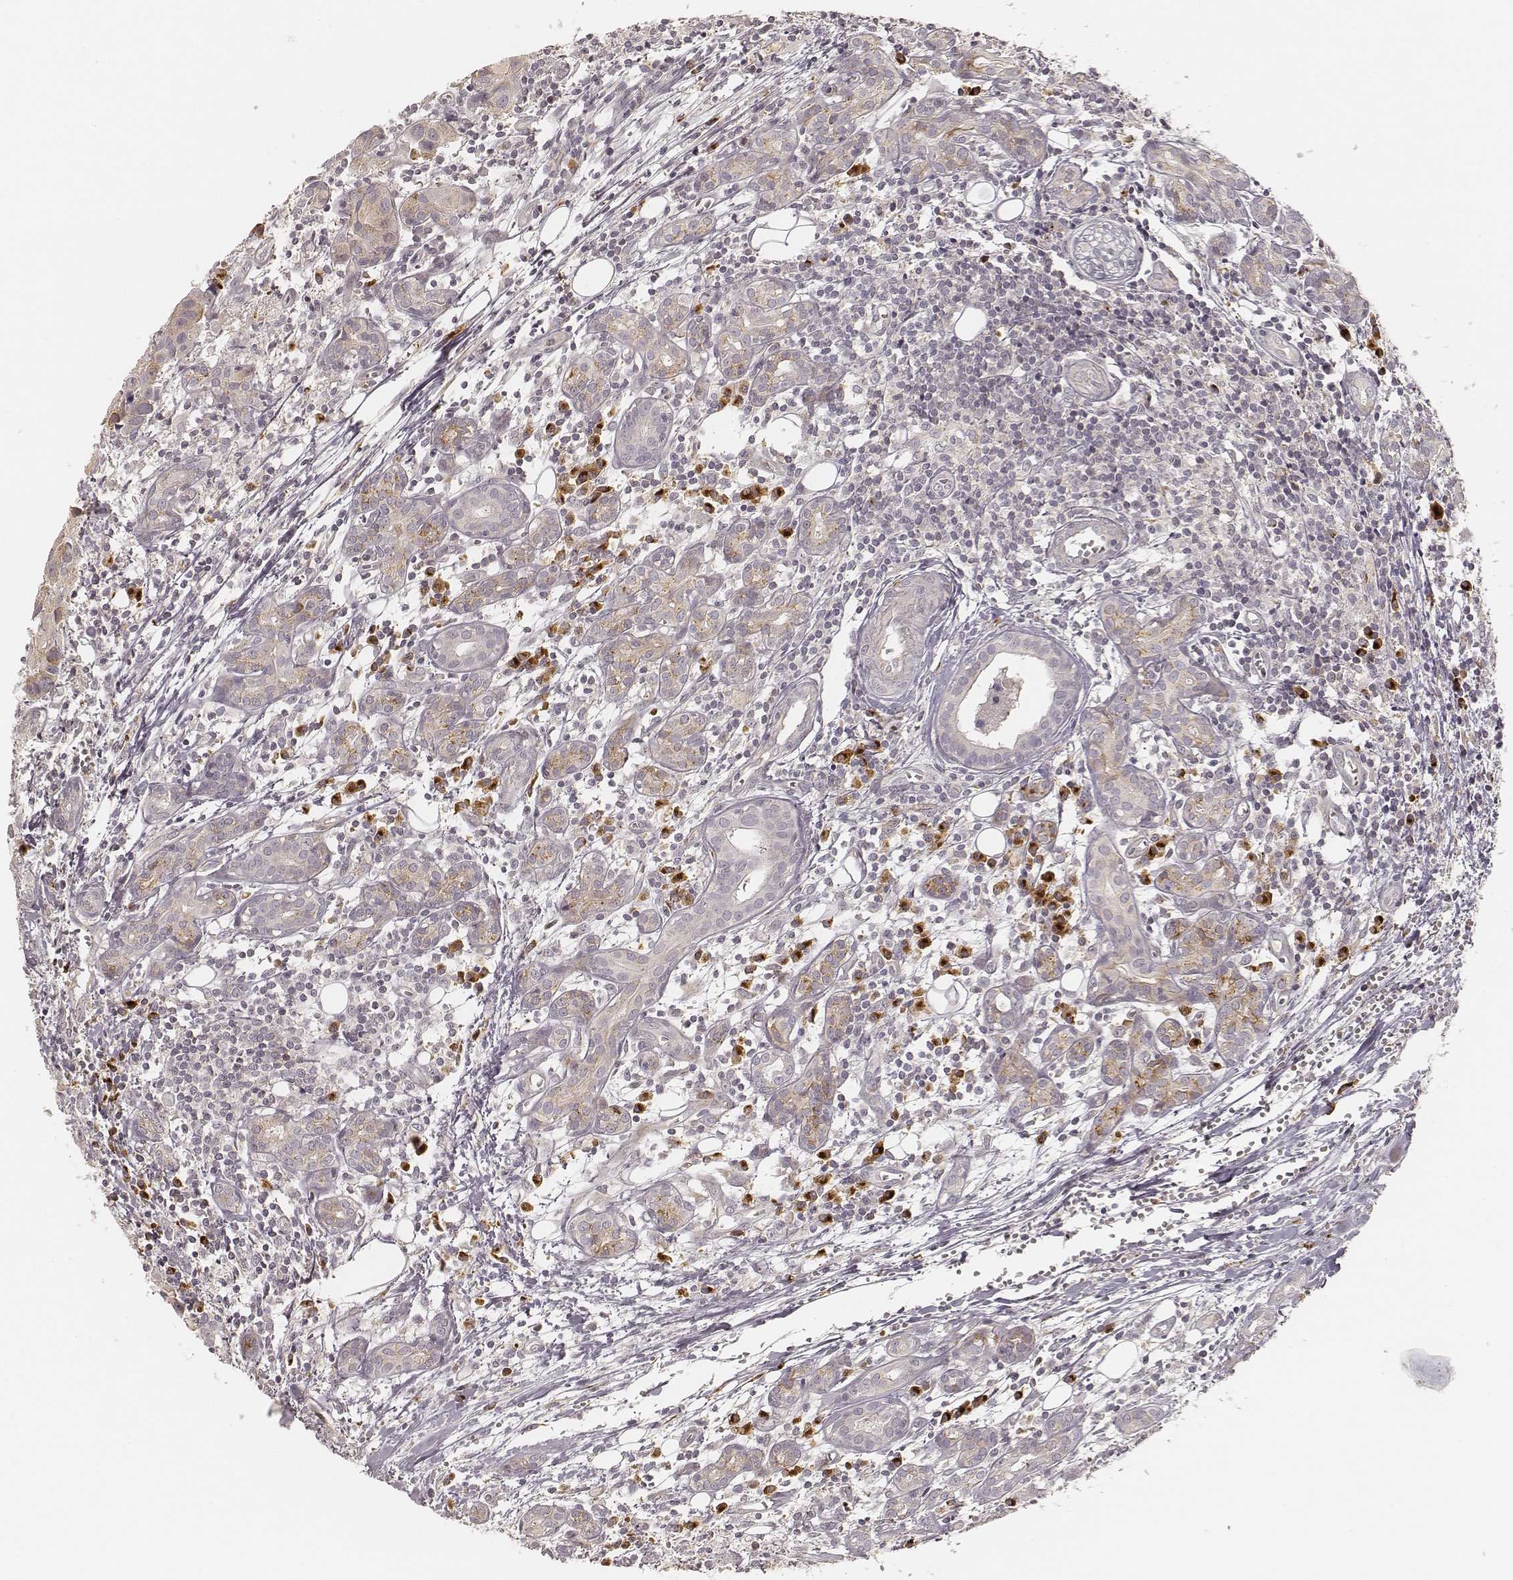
{"staining": {"intensity": "moderate", "quantity": "<25%", "location": "cytoplasmic/membranous"}, "tissue": "head and neck cancer", "cell_type": "Tumor cells", "image_type": "cancer", "snomed": [{"axis": "morphology", "description": "Adenocarcinoma, NOS"}, {"axis": "topography", "description": "Head-Neck"}], "caption": "DAB (3,3'-diaminobenzidine) immunohistochemical staining of human head and neck adenocarcinoma exhibits moderate cytoplasmic/membranous protein staining in about <25% of tumor cells.", "gene": "GORASP2", "patient": {"sex": "male", "age": 76}}